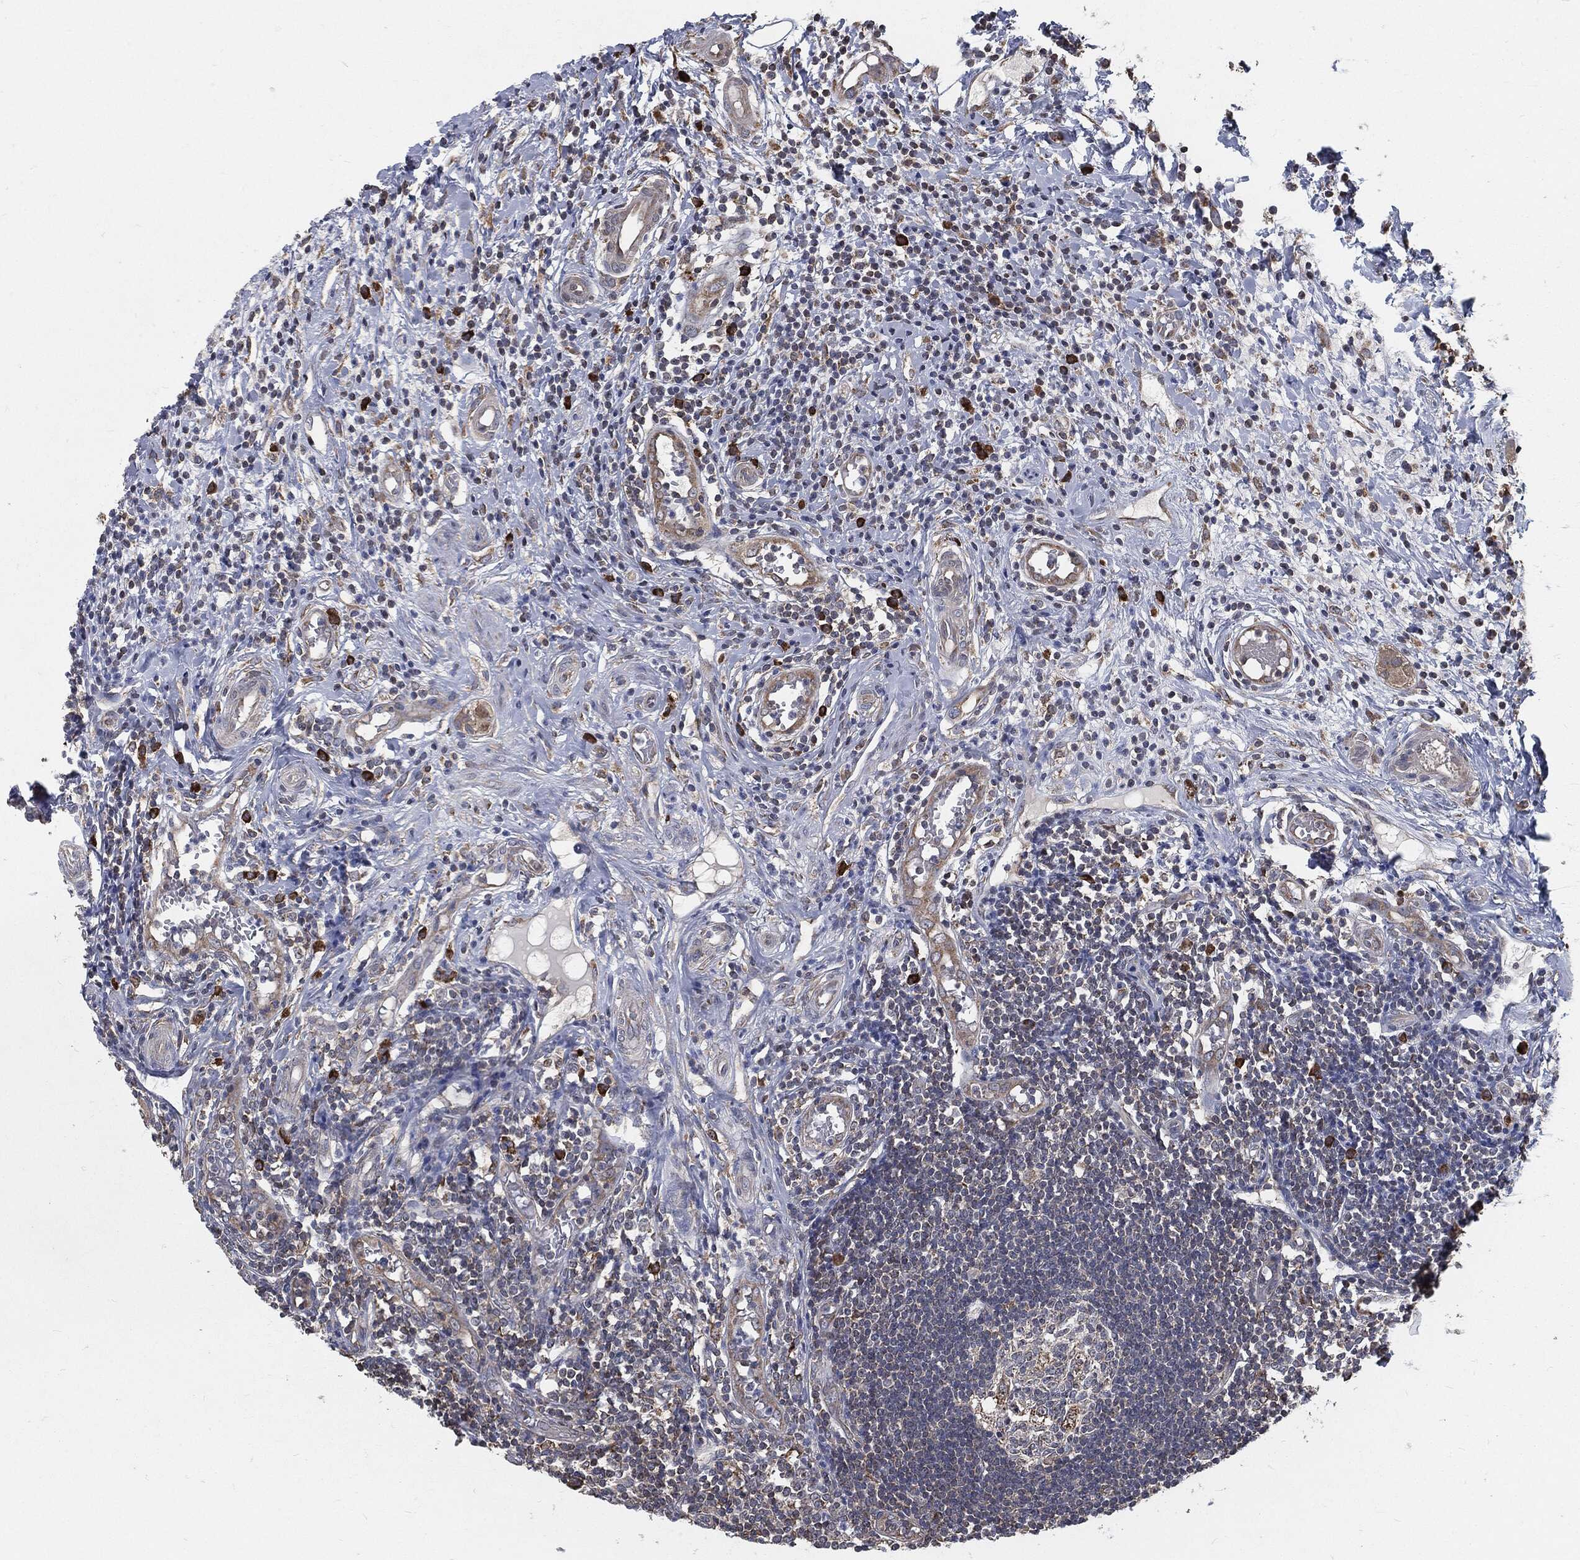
{"staining": {"intensity": "moderate", "quantity": "25%-75%", "location": "cytoplasmic/membranous"}, "tissue": "appendix", "cell_type": "Glandular cells", "image_type": "normal", "snomed": [{"axis": "morphology", "description": "Normal tissue, NOS"}, {"axis": "morphology", "description": "Inflammation, NOS"}, {"axis": "topography", "description": "Appendix"}], "caption": "Immunohistochemistry histopathology image of benign appendix: human appendix stained using immunohistochemistry exhibits medium levels of moderate protein expression localized specifically in the cytoplasmic/membranous of glandular cells, appearing as a cytoplasmic/membranous brown color.", "gene": "PRDX4", "patient": {"sex": "male", "age": 16}}